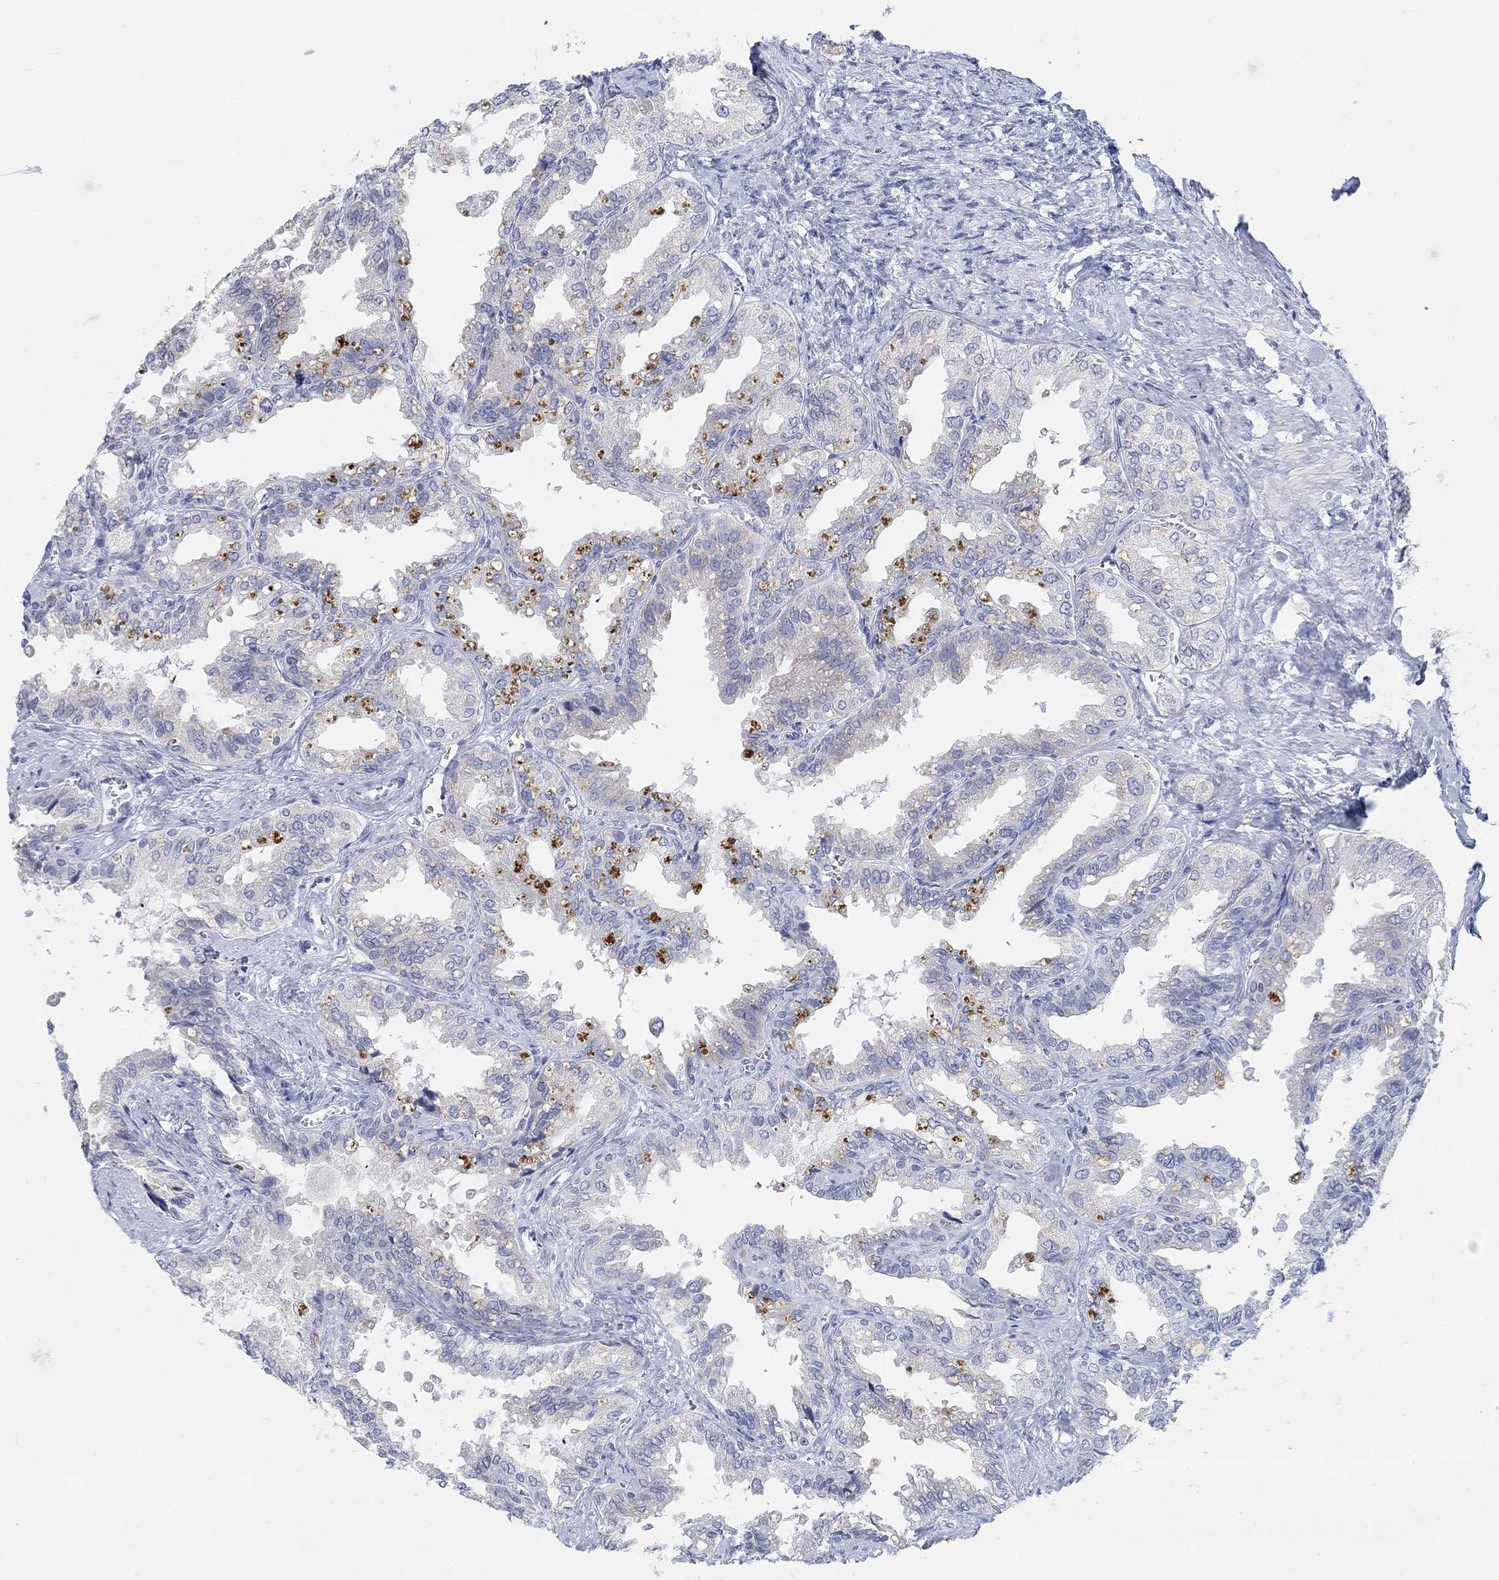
{"staining": {"intensity": "negative", "quantity": "none", "location": "none"}, "tissue": "seminal vesicle", "cell_type": "Glandular cells", "image_type": "normal", "snomed": [{"axis": "morphology", "description": "Normal tissue, NOS"}, {"axis": "topography", "description": "Seminal veicle"}], "caption": "DAB immunohistochemical staining of benign seminal vesicle shows no significant positivity in glandular cells.", "gene": "ATP6V1E2", "patient": {"sex": "male", "age": 67}}